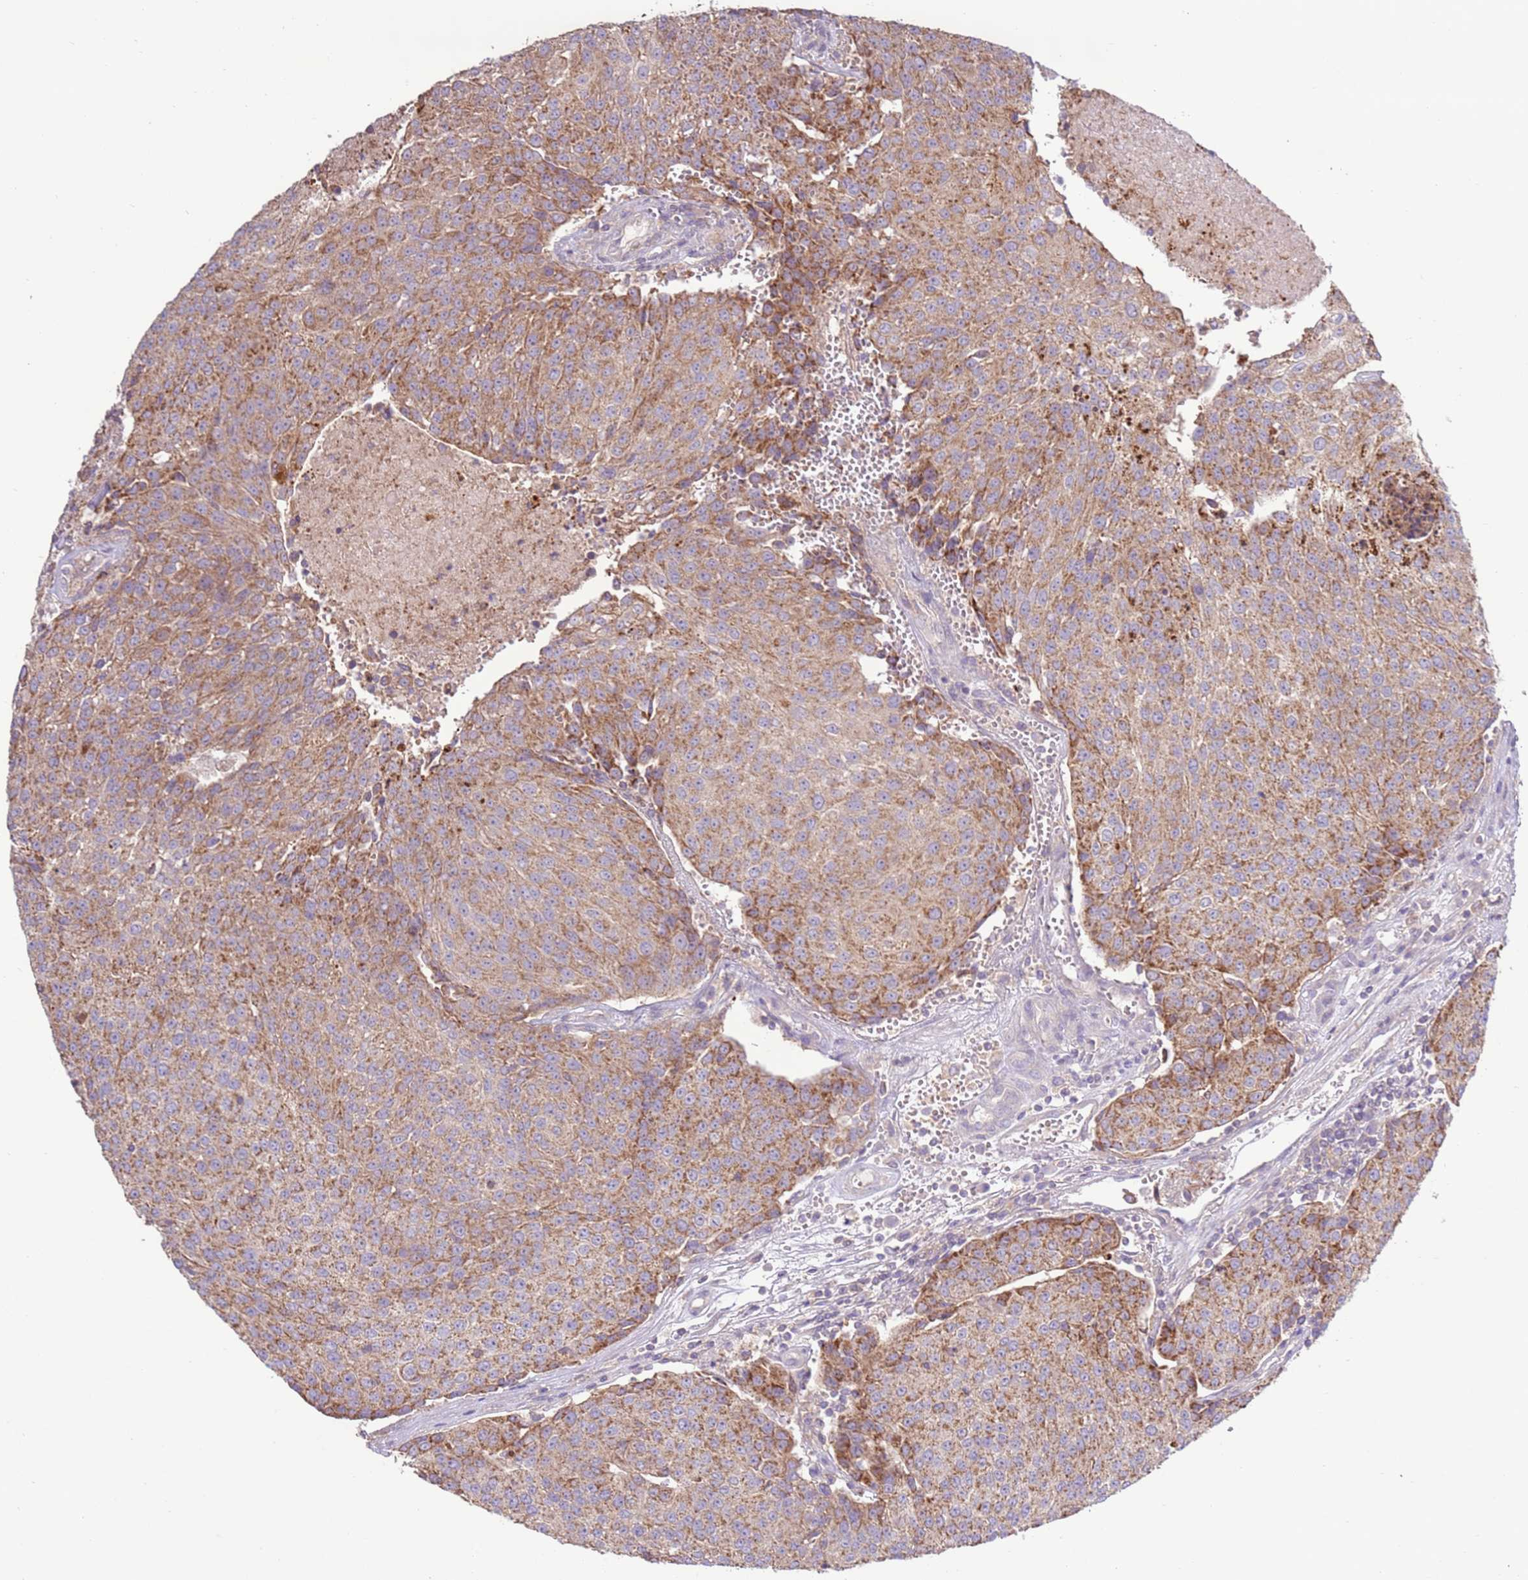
{"staining": {"intensity": "moderate", "quantity": ">75%", "location": "cytoplasmic/membranous"}, "tissue": "urothelial cancer", "cell_type": "Tumor cells", "image_type": "cancer", "snomed": [{"axis": "morphology", "description": "Urothelial carcinoma, High grade"}, {"axis": "topography", "description": "Urinary bladder"}], "caption": "Human high-grade urothelial carcinoma stained with a brown dye exhibits moderate cytoplasmic/membranous positive staining in about >75% of tumor cells.", "gene": "EVA1B", "patient": {"sex": "female", "age": 85}}